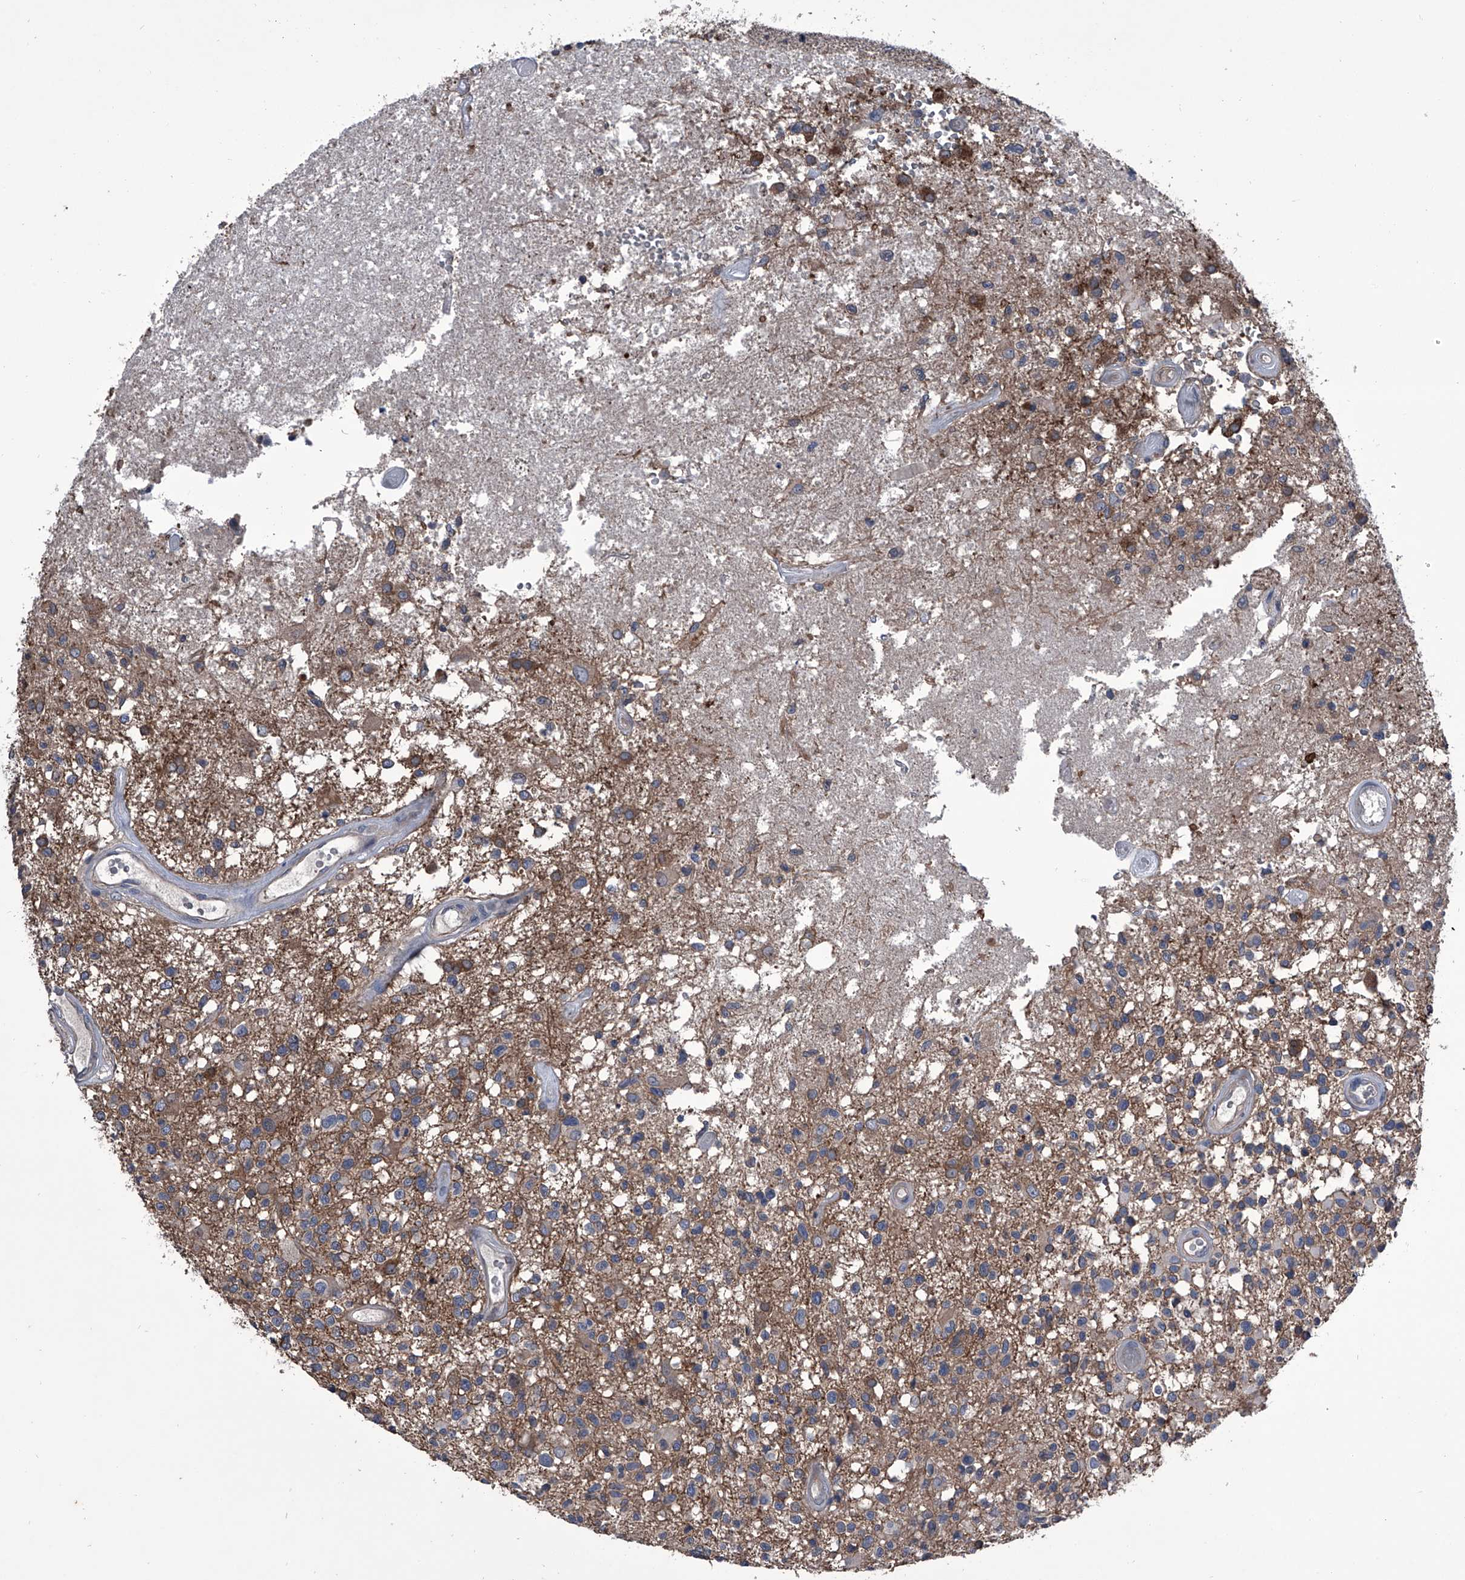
{"staining": {"intensity": "negative", "quantity": "none", "location": "none"}, "tissue": "glioma", "cell_type": "Tumor cells", "image_type": "cancer", "snomed": [{"axis": "morphology", "description": "Glioma, malignant, High grade"}, {"axis": "morphology", "description": "Glioblastoma, NOS"}, {"axis": "topography", "description": "Brain"}], "caption": "Histopathology image shows no protein expression in tumor cells of glioblastoma tissue. The staining was performed using DAB to visualize the protein expression in brown, while the nuclei were stained in blue with hematoxylin (Magnification: 20x).", "gene": "PIP5K1A", "patient": {"sex": "male", "age": 60}}